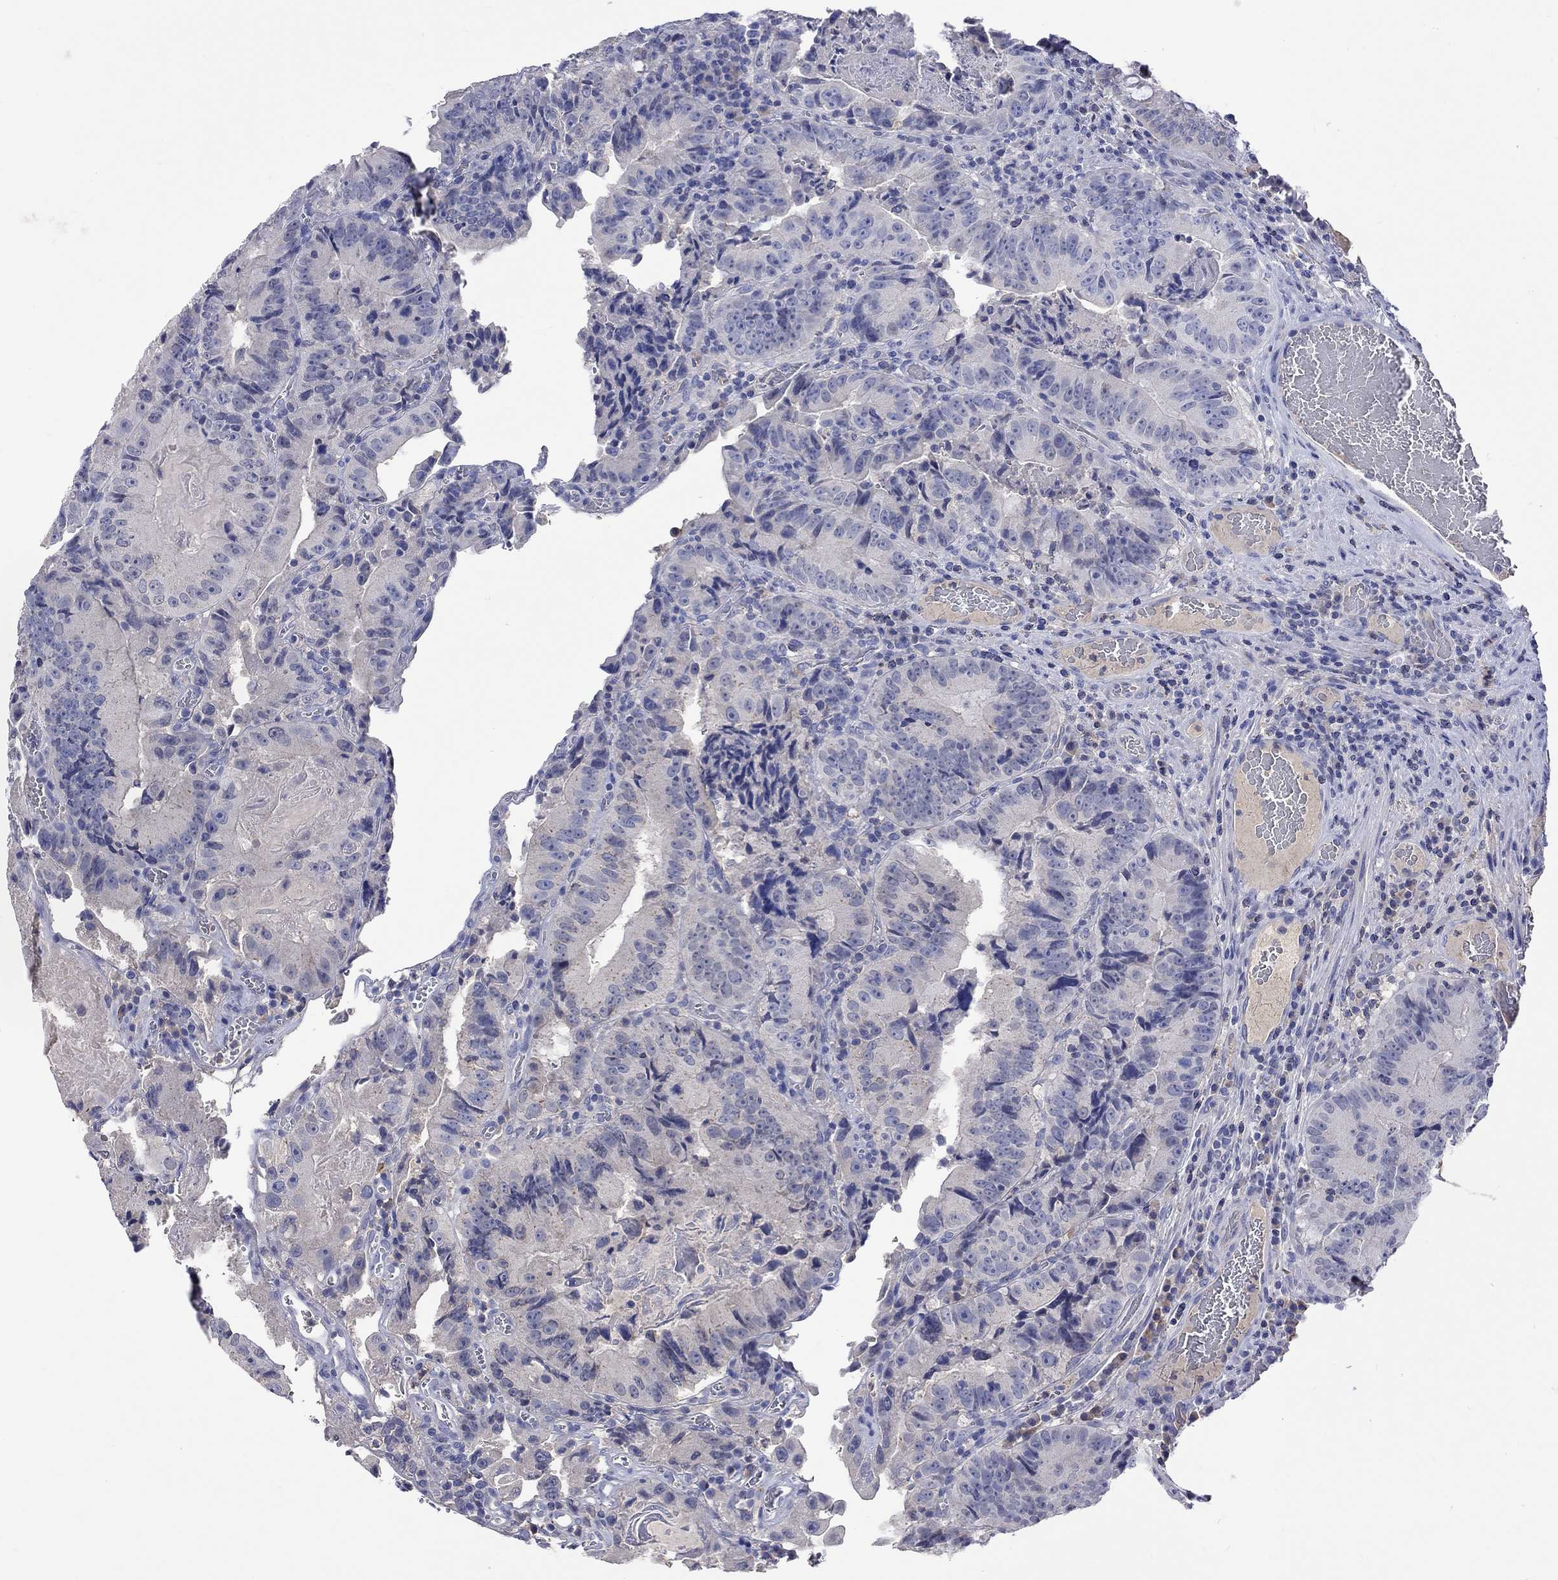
{"staining": {"intensity": "negative", "quantity": "none", "location": "none"}, "tissue": "colorectal cancer", "cell_type": "Tumor cells", "image_type": "cancer", "snomed": [{"axis": "morphology", "description": "Adenocarcinoma, NOS"}, {"axis": "topography", "description": "Colon"}], "caption": "High magnification brightfield microscopy of colorectal cancer (adenocarcinoma) stained with DAB (brown) and counterstained with hematoxylin (blue): tumor cells show no significant expression.", "gene": "LRFN4", "patient": {"sex": "female", "age": 86}}